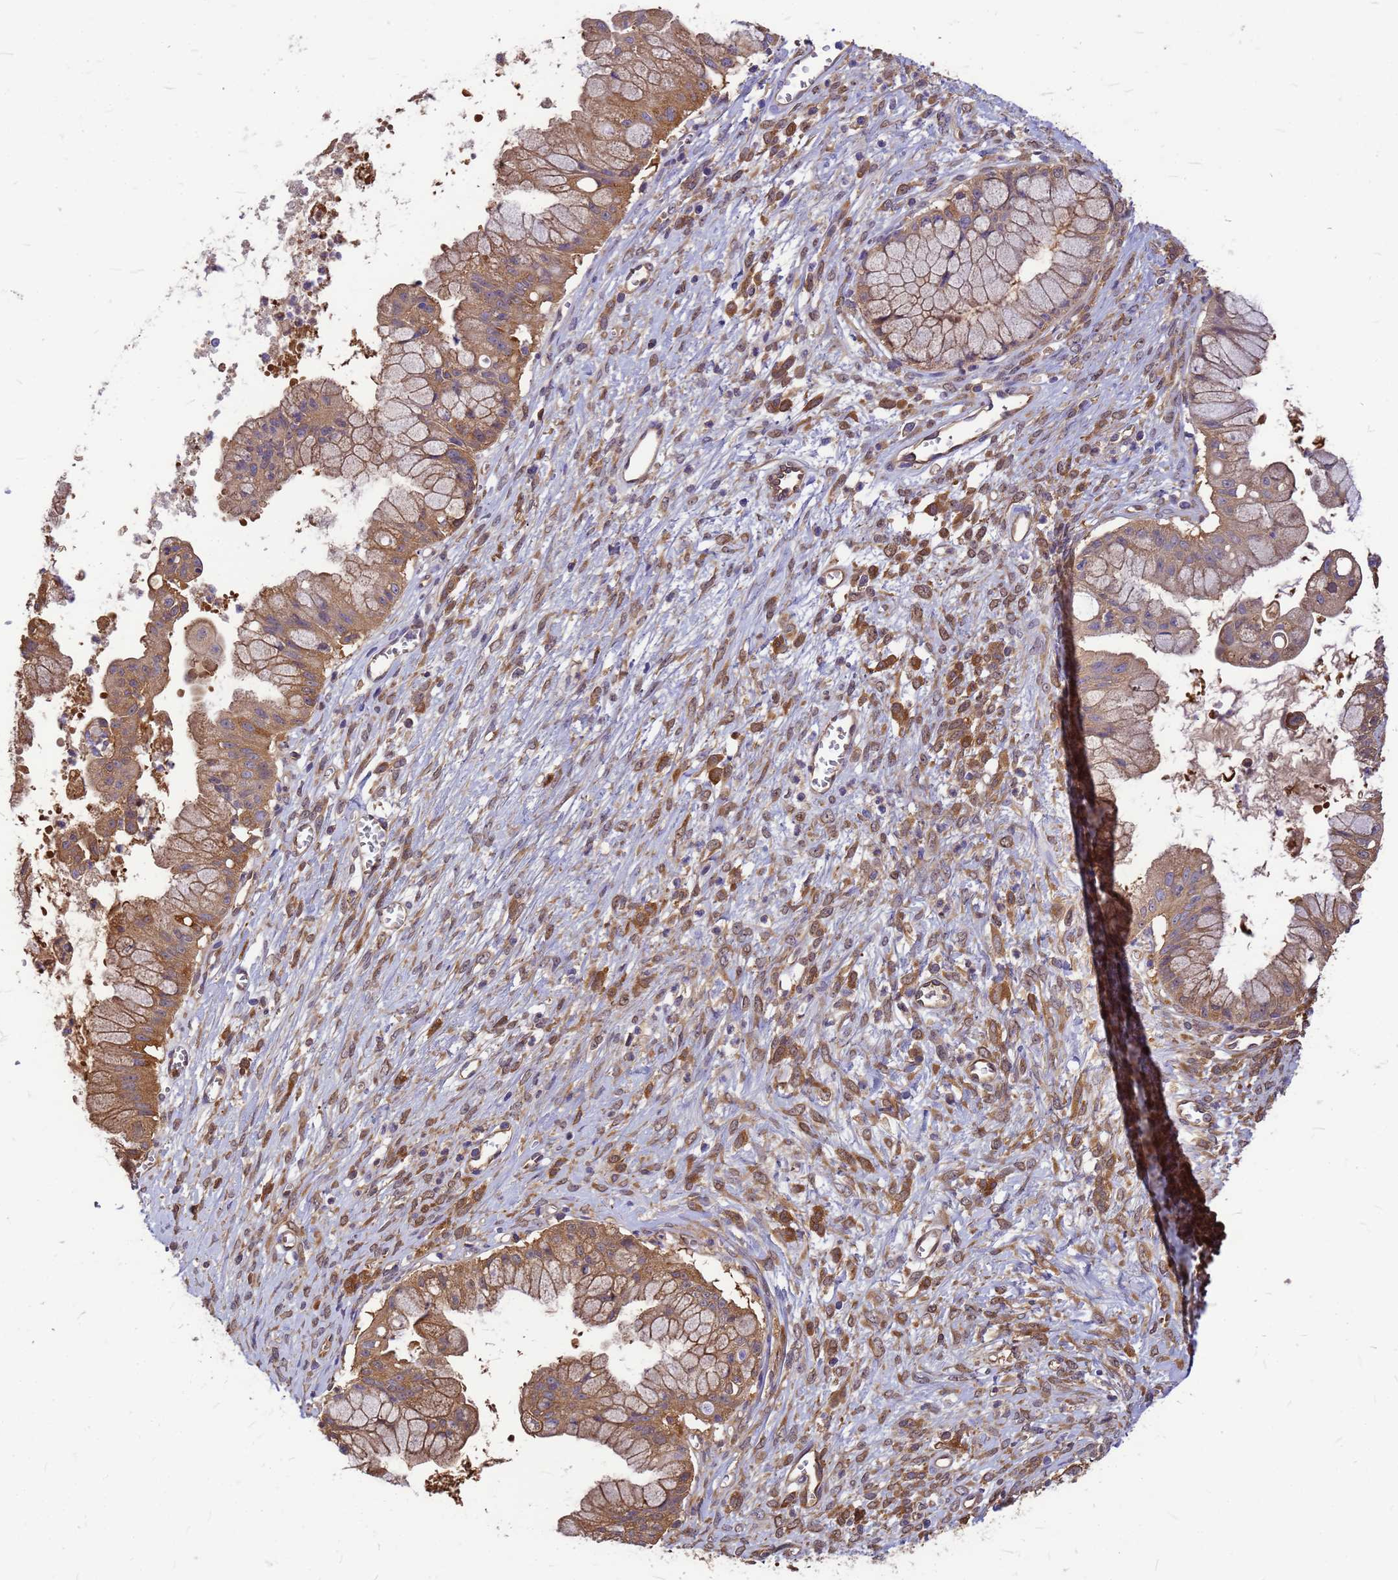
{"staining": {"intensity": "moderate", "quantity": ">75%", "location": "cytoplasmic/membranous"}, "tissue": "ovarian cancer", "cell_type": "Tumor cells", "image_type": "cancer", "snomed": [{"axis": "morphology", "description": "Cystadenocarcinoma, mucinous, NOS"}, {"axis": "topography", "description": "Ovary"}], "caption": "Protein staining exhibits moderate cytoplasmic/membranous expression in approximately >75% of tumor cells in ovarian cancer (mucinous cystadenocarcinoma).", "gene": "GID4", "patient": {"sex": "female", "age": 70}}